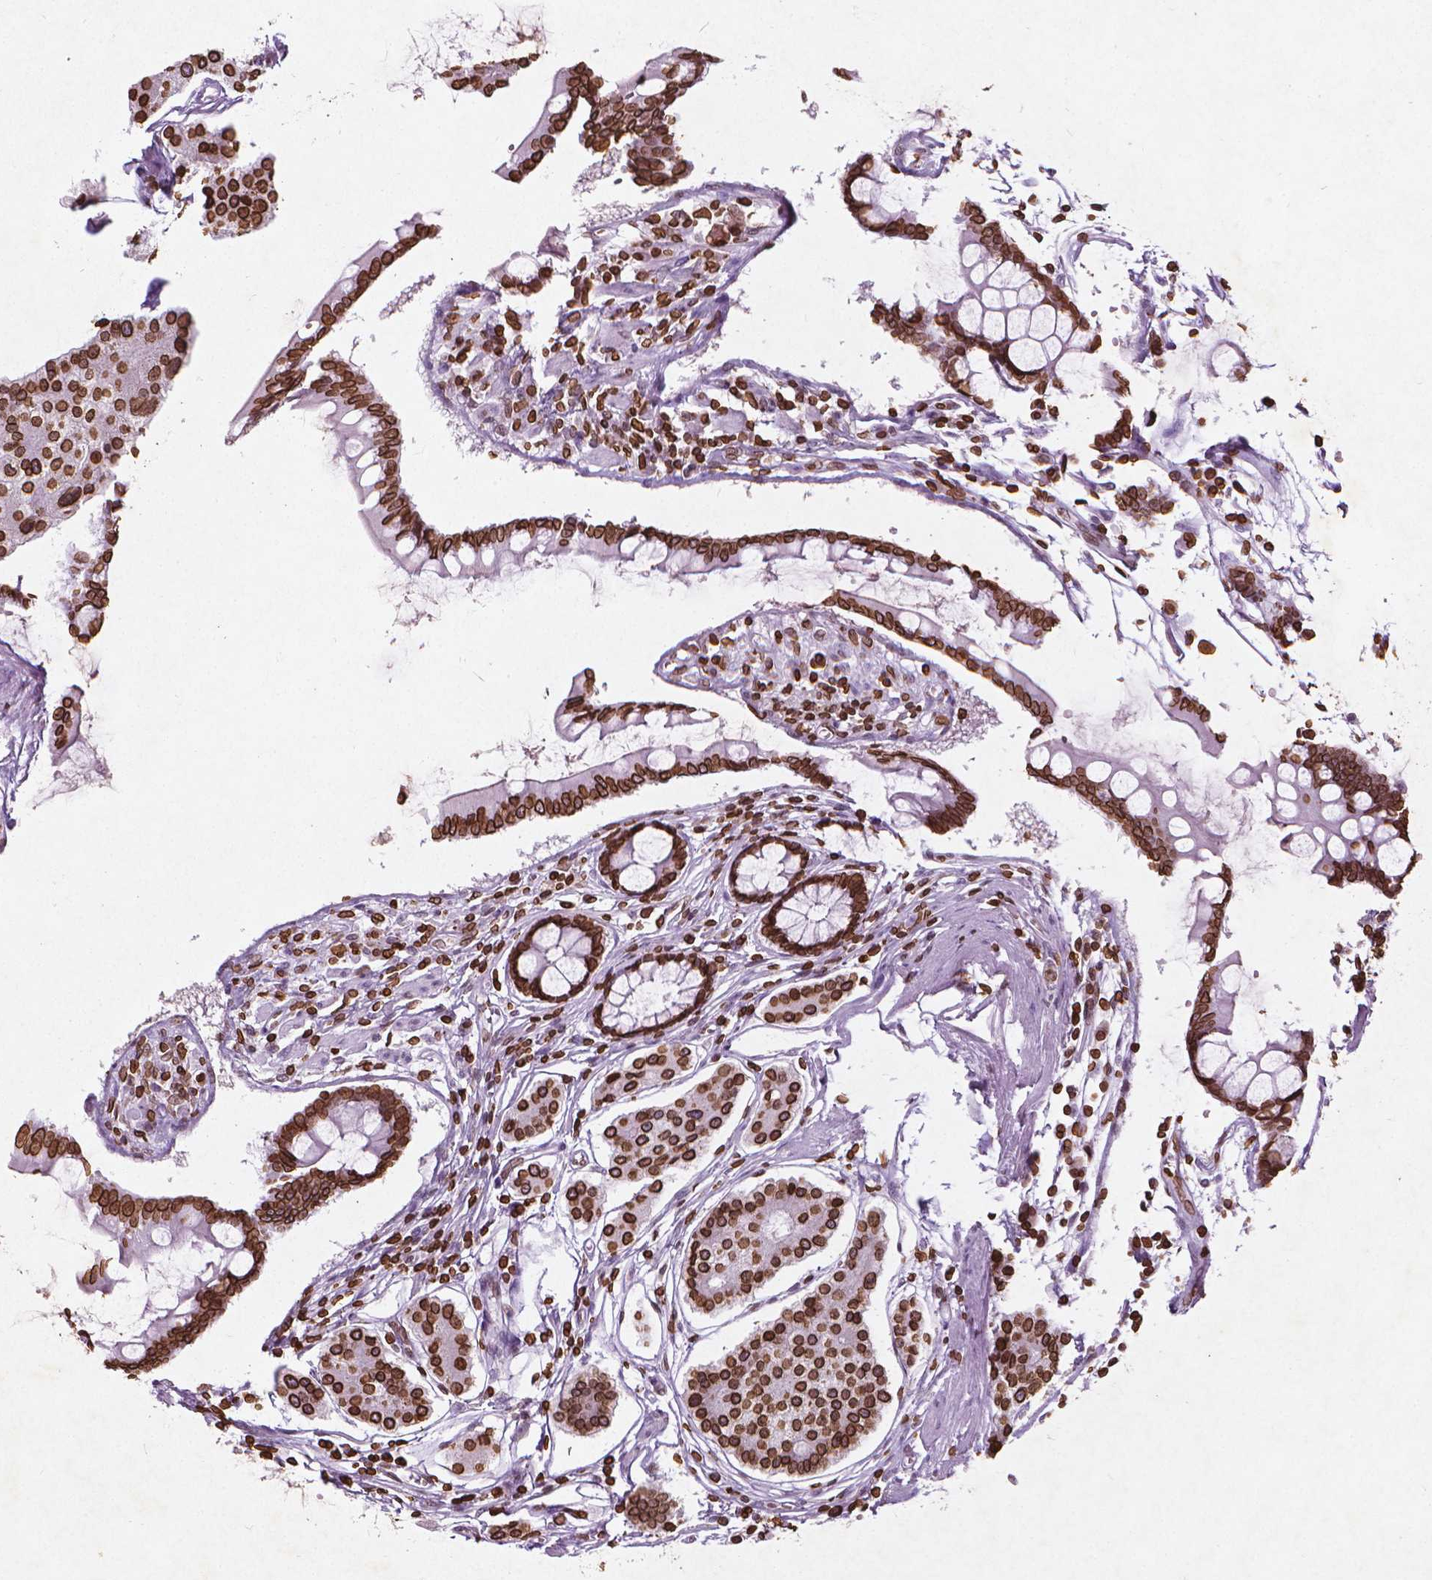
{"staining": {"intensity": "strong", "quantity": ">75%", "location": "cytoplasmic/membranous,nuclear"}, "tissue": "carcinoid", "cell_type": "Tumor cells", "image_type": "cancer", "snomed": [{"axis": "morphology", "description": "Carcinoid, malignant, NOS"}, {"axis": "topography", "description": "Small intestine"}], "caption": "A brown stain shows strong cytoplasmic/membranous and nuclear staining of a protein in human carcinoid tumor cells.", "gene": "LMNB1", "patient": {"sex": "female", "age": 65}}